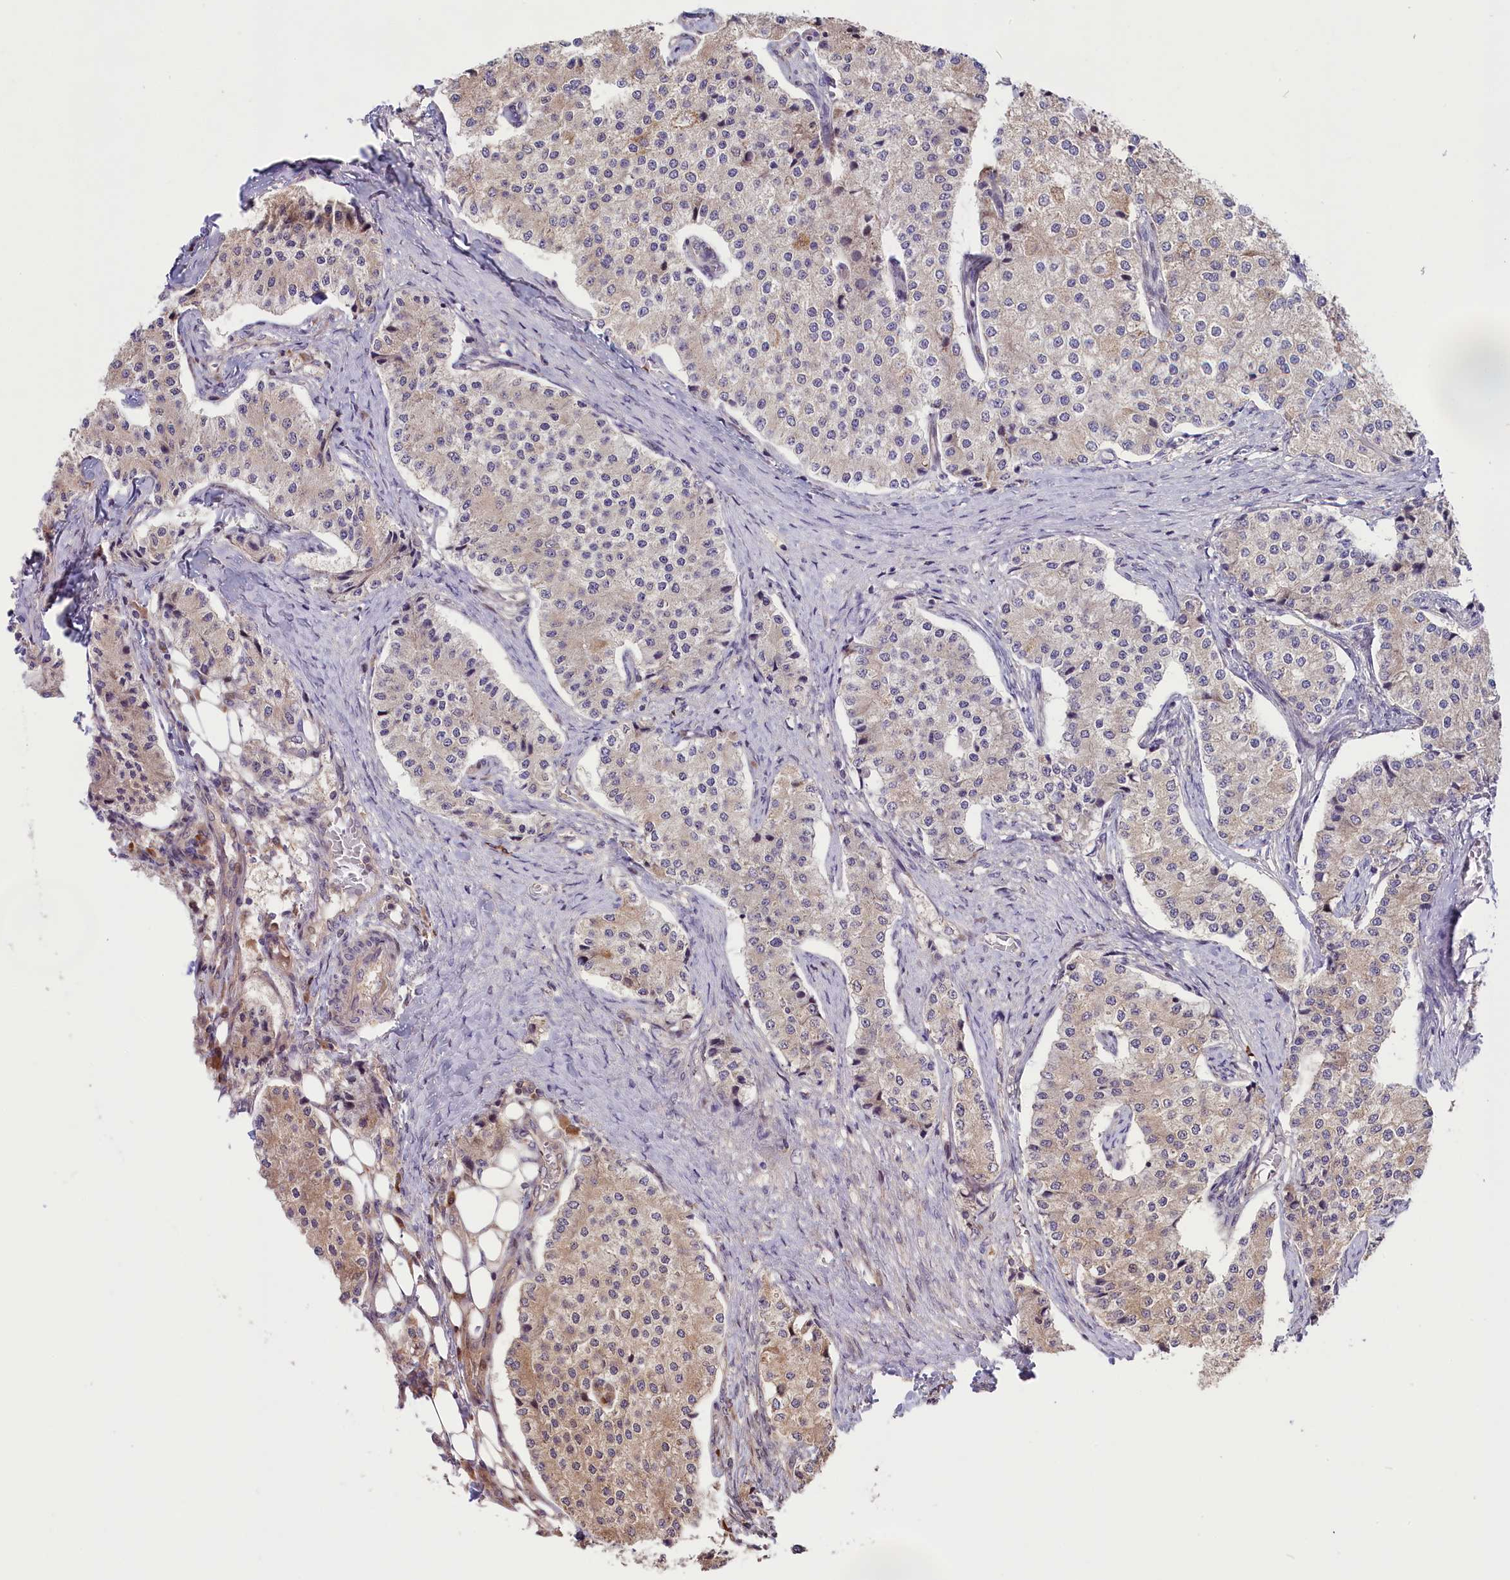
{"staining": {"intensity": "weak", "quantity": "<25%", "location": "cytoplasmic/membranous"}, "tissue": "carcinoid", "cell_type": "Tumor cells", "image_type": "cancer", "snomed": [{"axis": "morphology", "description": "Carcinoid, malignant, NOS"}, {"axis": "topography", "description": "Colon"}], "caption": "This is an immunohistochemistry histopathology image of human malignant carcinoid. There is no expression in tumor cells.", "gene": "RIC8A", "patient": {"sex": "female", "age": 52}}